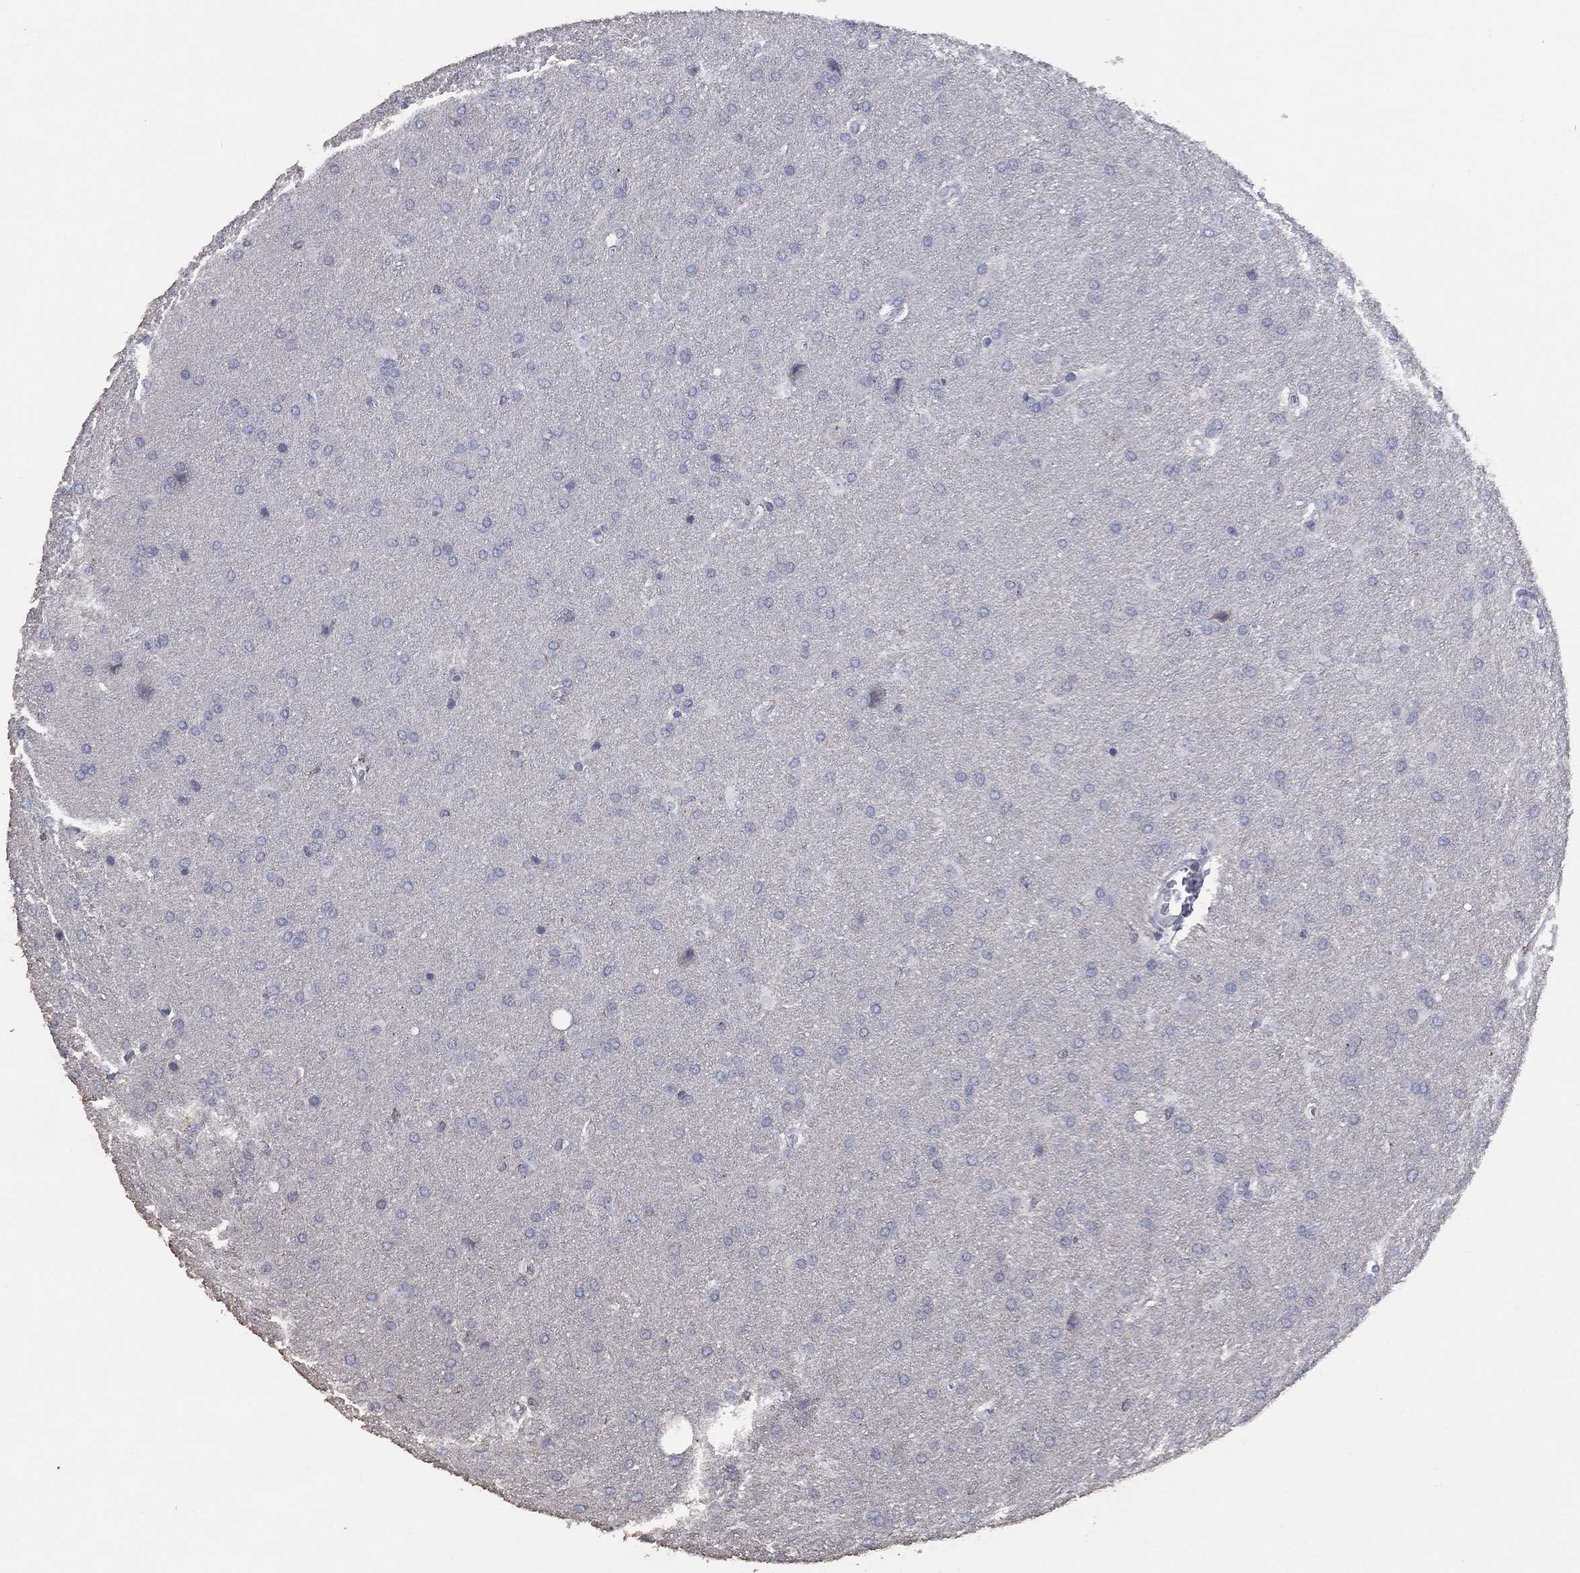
{"staining": {"intensity": "negative", "quantity": "none", "location": "none"}, "tissue": "glioma", "cell_type": "Tumor cells", "image_type": "cancer", "snomed": [{"axis": "morphology", "description": "Glioma, malignant, Low grade"}, {"axis": "topography", "description": "Brain"}], "caption": "Immunohistochemistry (IHC) of human malignant glioma (low-grade) displays no staining in tumor cells.", "gene": "ADPRHL1", "patient": {"sex": "female", "age": 32}}